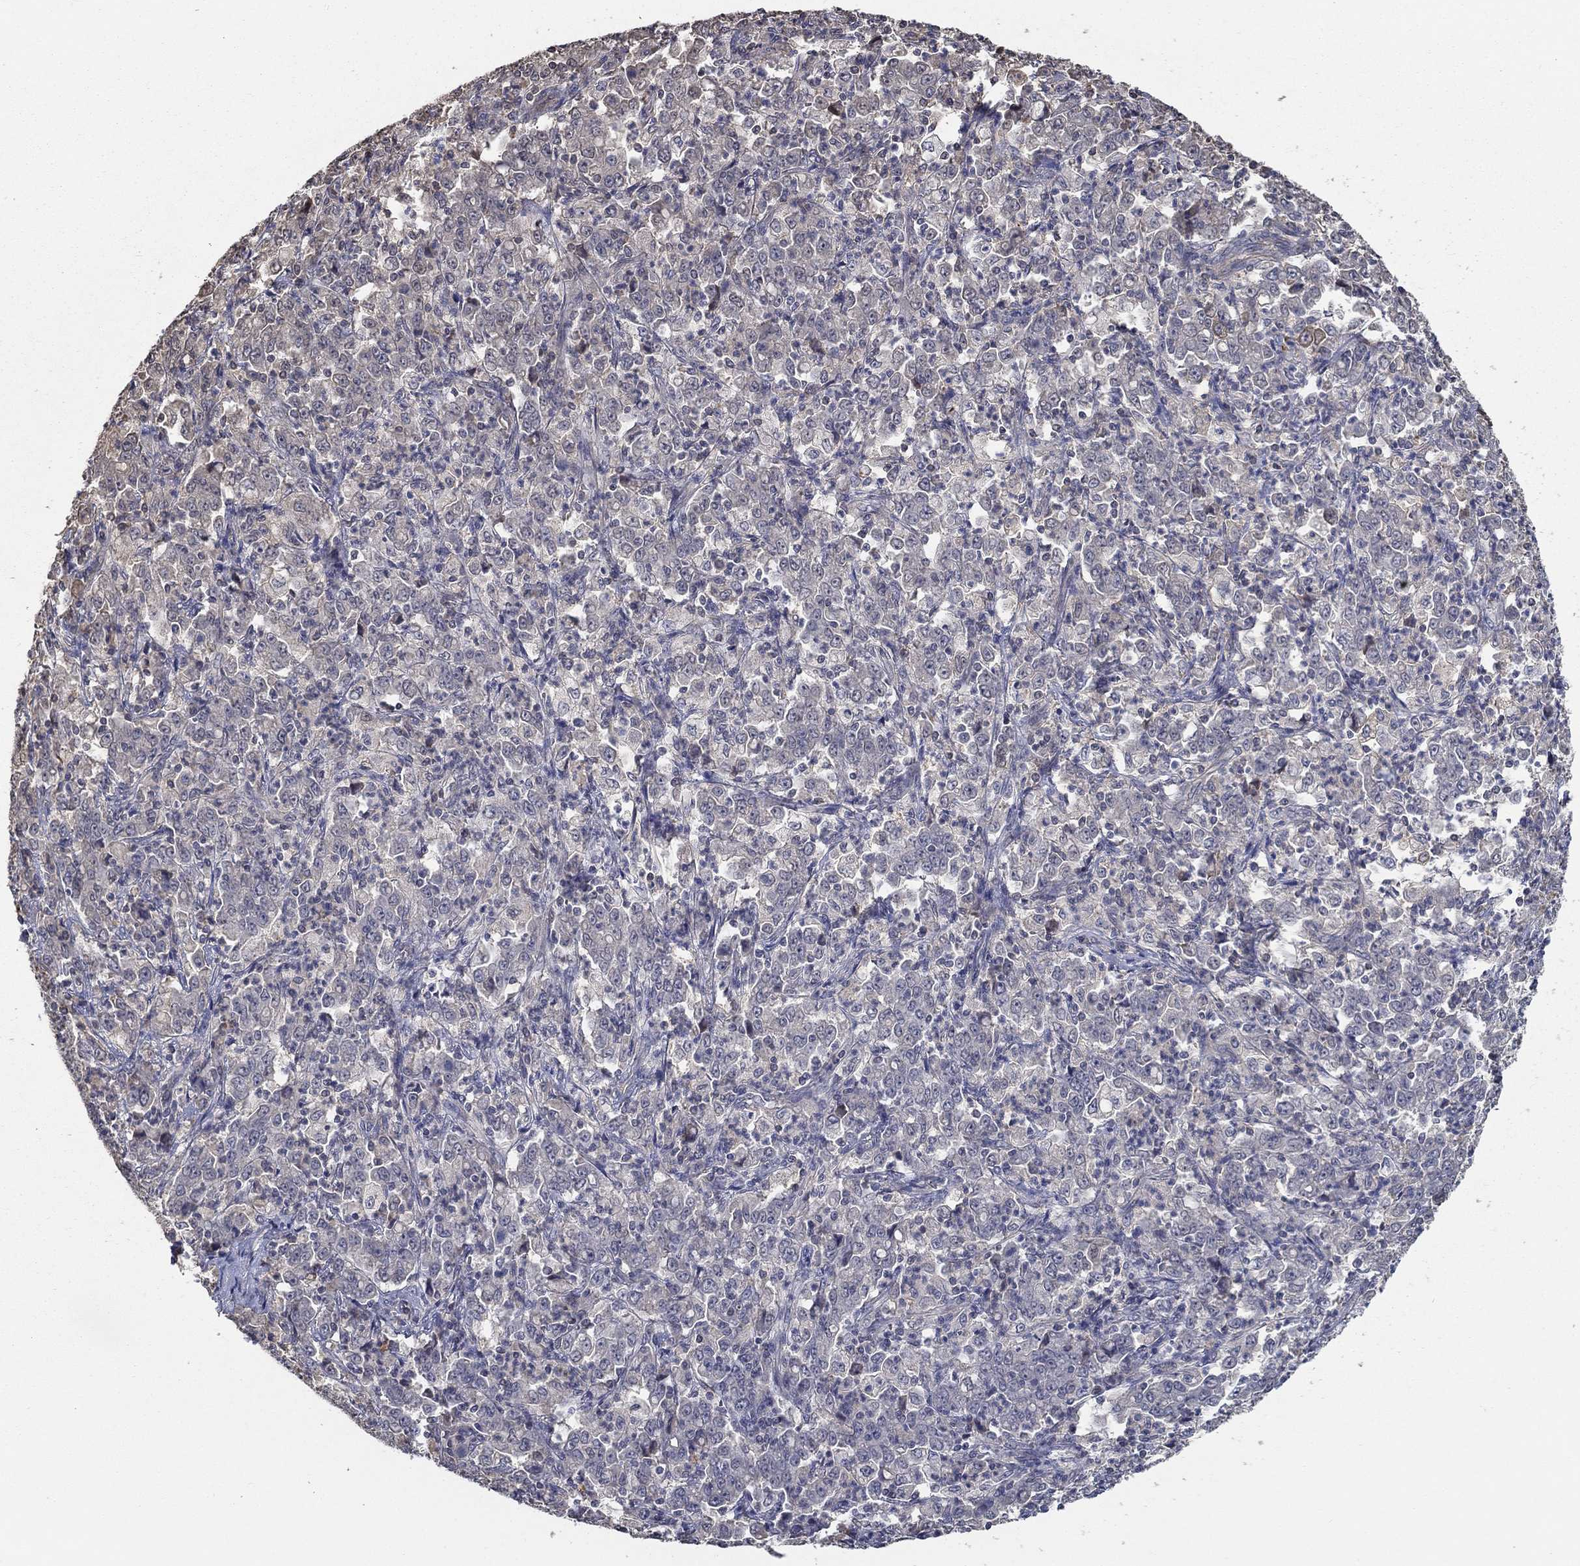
{"staining": {"intensity": "negative", "quantity": "none", "location": "none"}, "tissue": "stomach cancer", "cell_type": "Tumor cells", "image_type": "cancer", "snomed": [{"axis": "morphology", "description": "Adenocarcinoma, NOS"}, {"axis": "topography", "description": "Stomach, lower"}], "caption": "Immunohistochemistry (IHC) photomicrograph of neoplastic tissue: human stomach adenocarcinoma stained with DAB (3,3'-diaminobenzidine) exhibits no significant protein expression in tumor cells. The staining was performed using DAB to visualize the protein expression in brown, while the nuclei were stained in blue with hematoxylin (Magnification: 20x).", "gene": "IL10", "patient": {"sex": "female", "age": 71}}